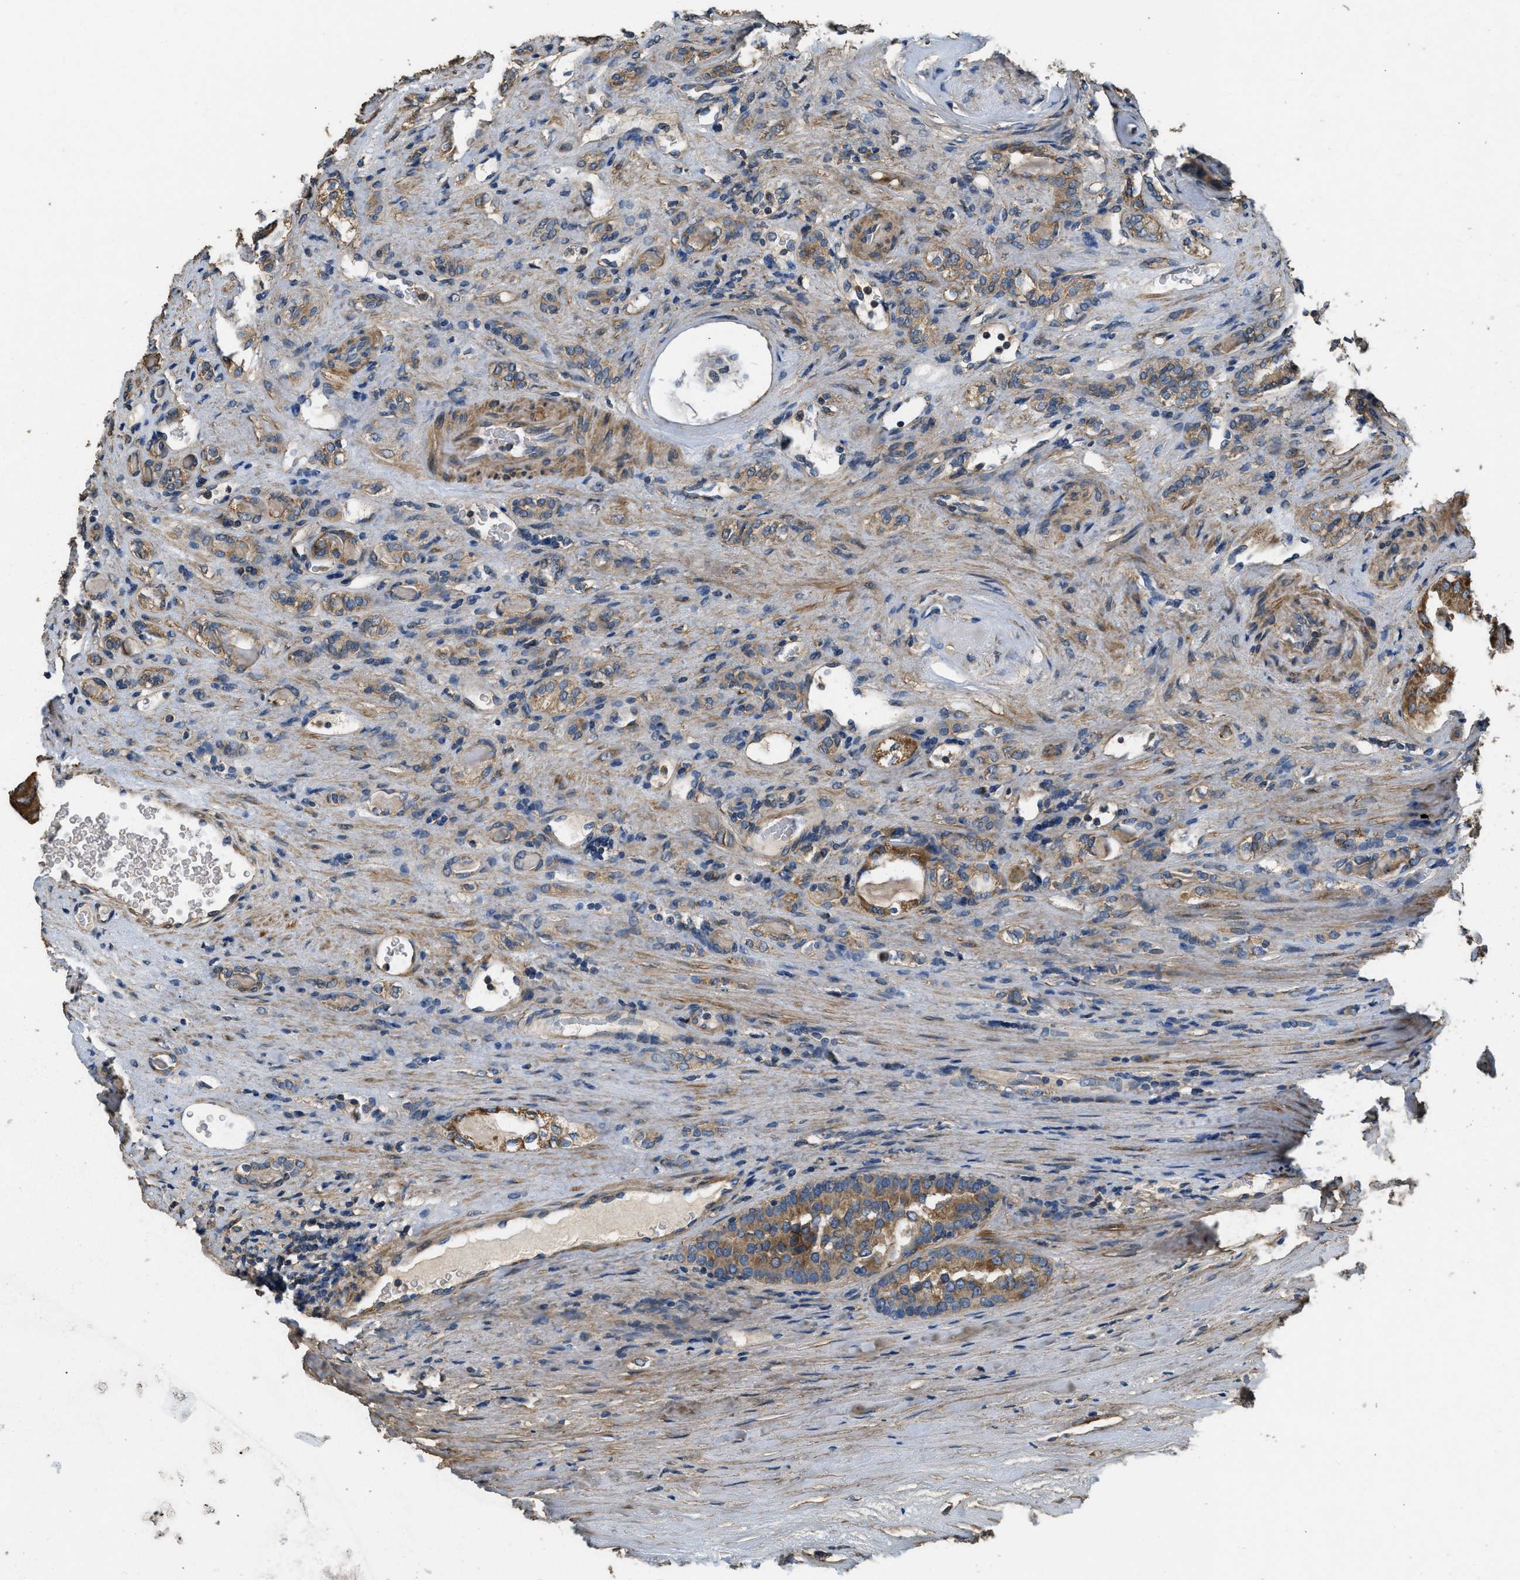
{"staining": {"intensity": "moderate", "quantity": ">75%", "location": "cytoplasmic/membranous"}, "tissue": "renal cancer", "cell_type": "Tumor cells", "image_type": "cancer", "snomed": [{"axis": "morphology", "description": "Adenocarcinoma, NOS"}, {"axis": "topography", "description": "Kidney"}], "caption": "Human renal adenocarcinoma stained with a brown dye demonstrates moderate cytoplasmic/membranous positive staining in about >75% of tumor cells.", "gene": "THBS2", "patient": {"sex": "male", "age": 46}}